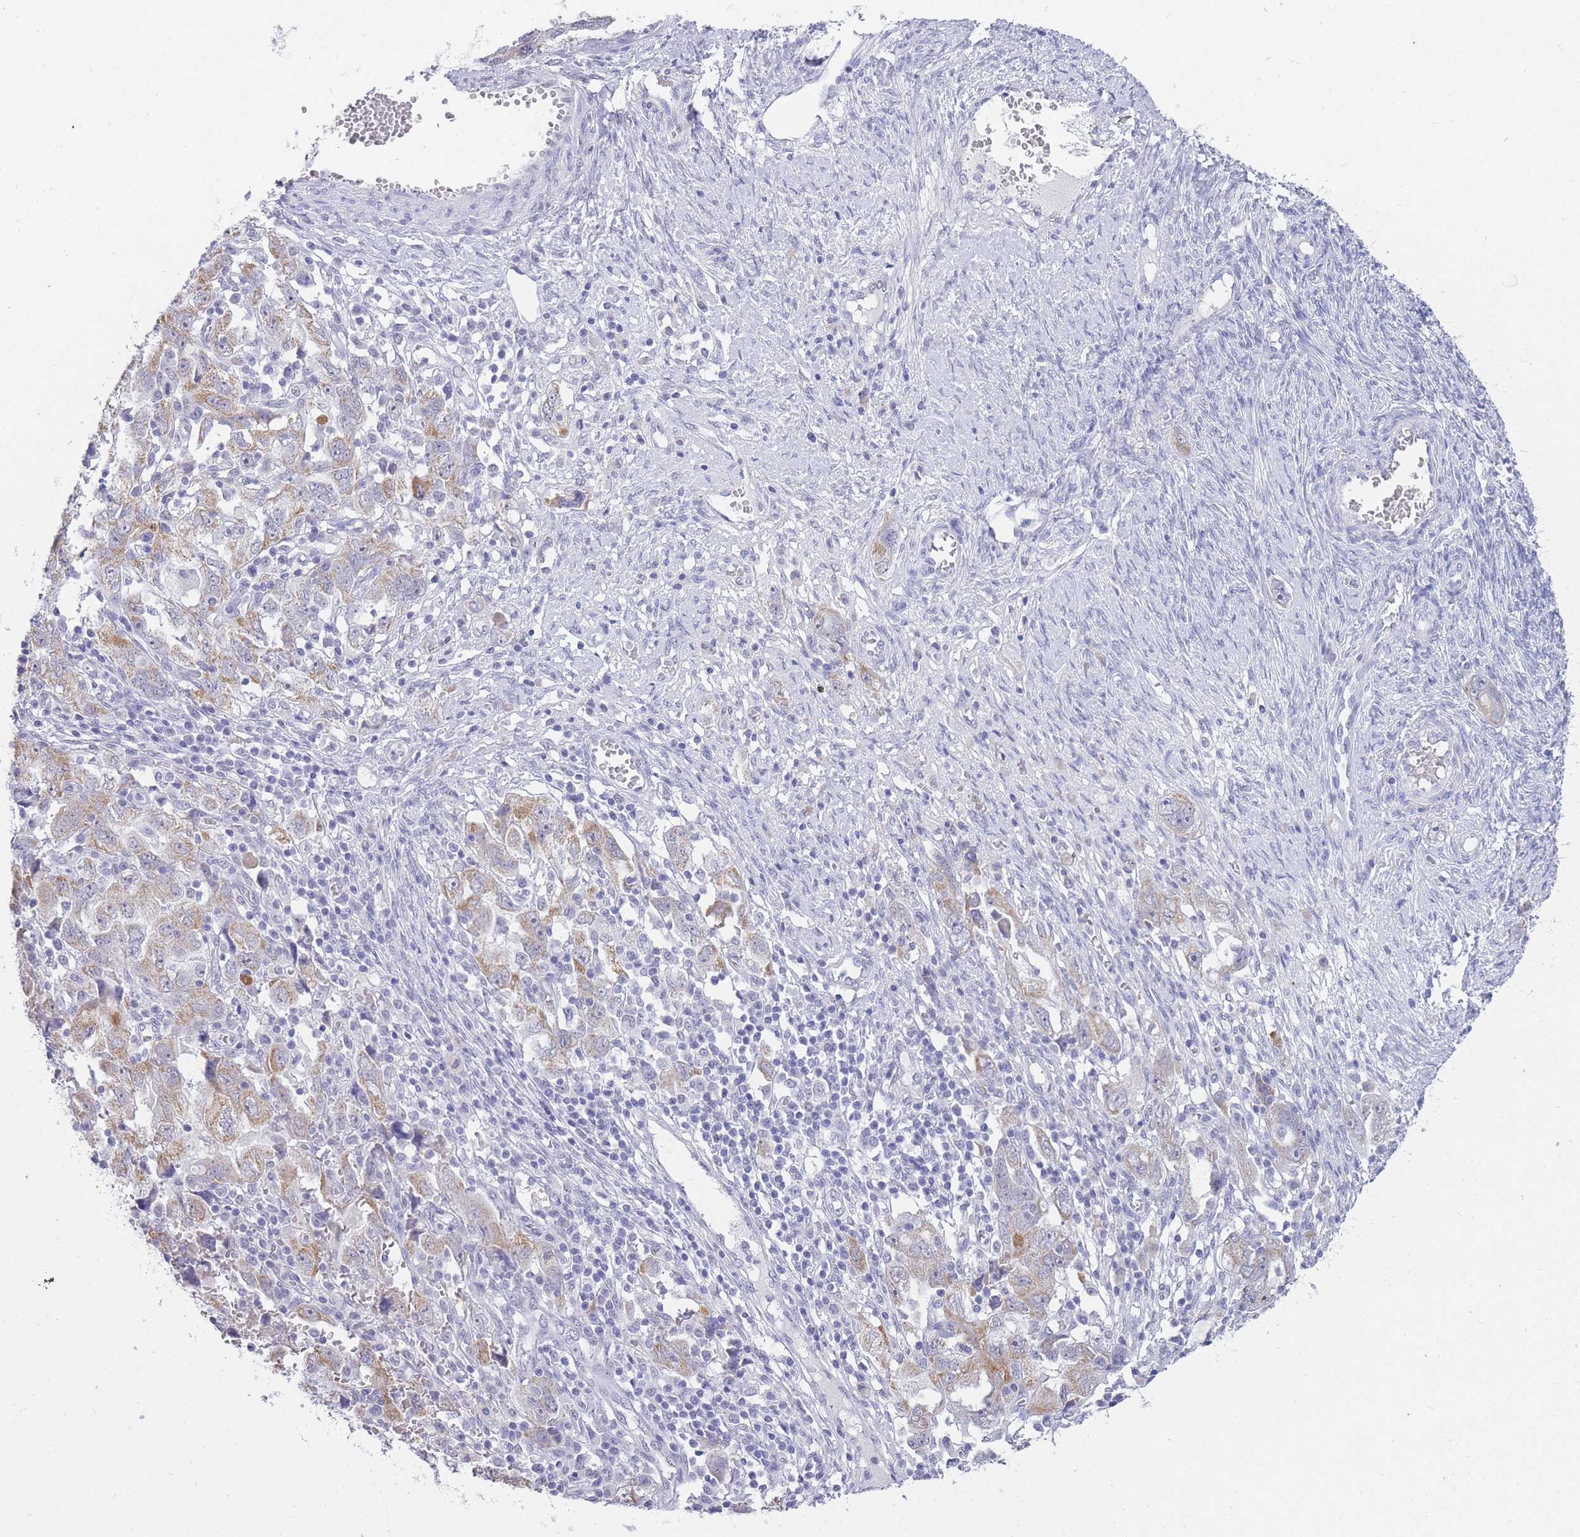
{"staining": {"intensity": "moderate", "quantity": "25%-75%", "location": "cytoplasmic/membranous"}, "tissue": "ovarian cancer", "cell_type": "Tumor cells", "image_type": "cancer", "snomed": [{"axis": "morphology", "description": "Carcinoma, NOS"}, {"axis": "morphology", "description": "Cystadenocarcinoma, serous, NOS"}, {"axis": "topography", "description": "Ovary"}], "caption": "Immunohistochemistry (IHC) image of neoplastic tissue: human ovarian cancer stained using immunohistochemistry displays medium levels of moderate protein expression localized specifically in the cytoplasmic/membranous of tumor cells, appearing as a cytoplasmic/membranous brown color.", "gene": "FRAT2", "patient": {"sex": "female", "age": 69}}